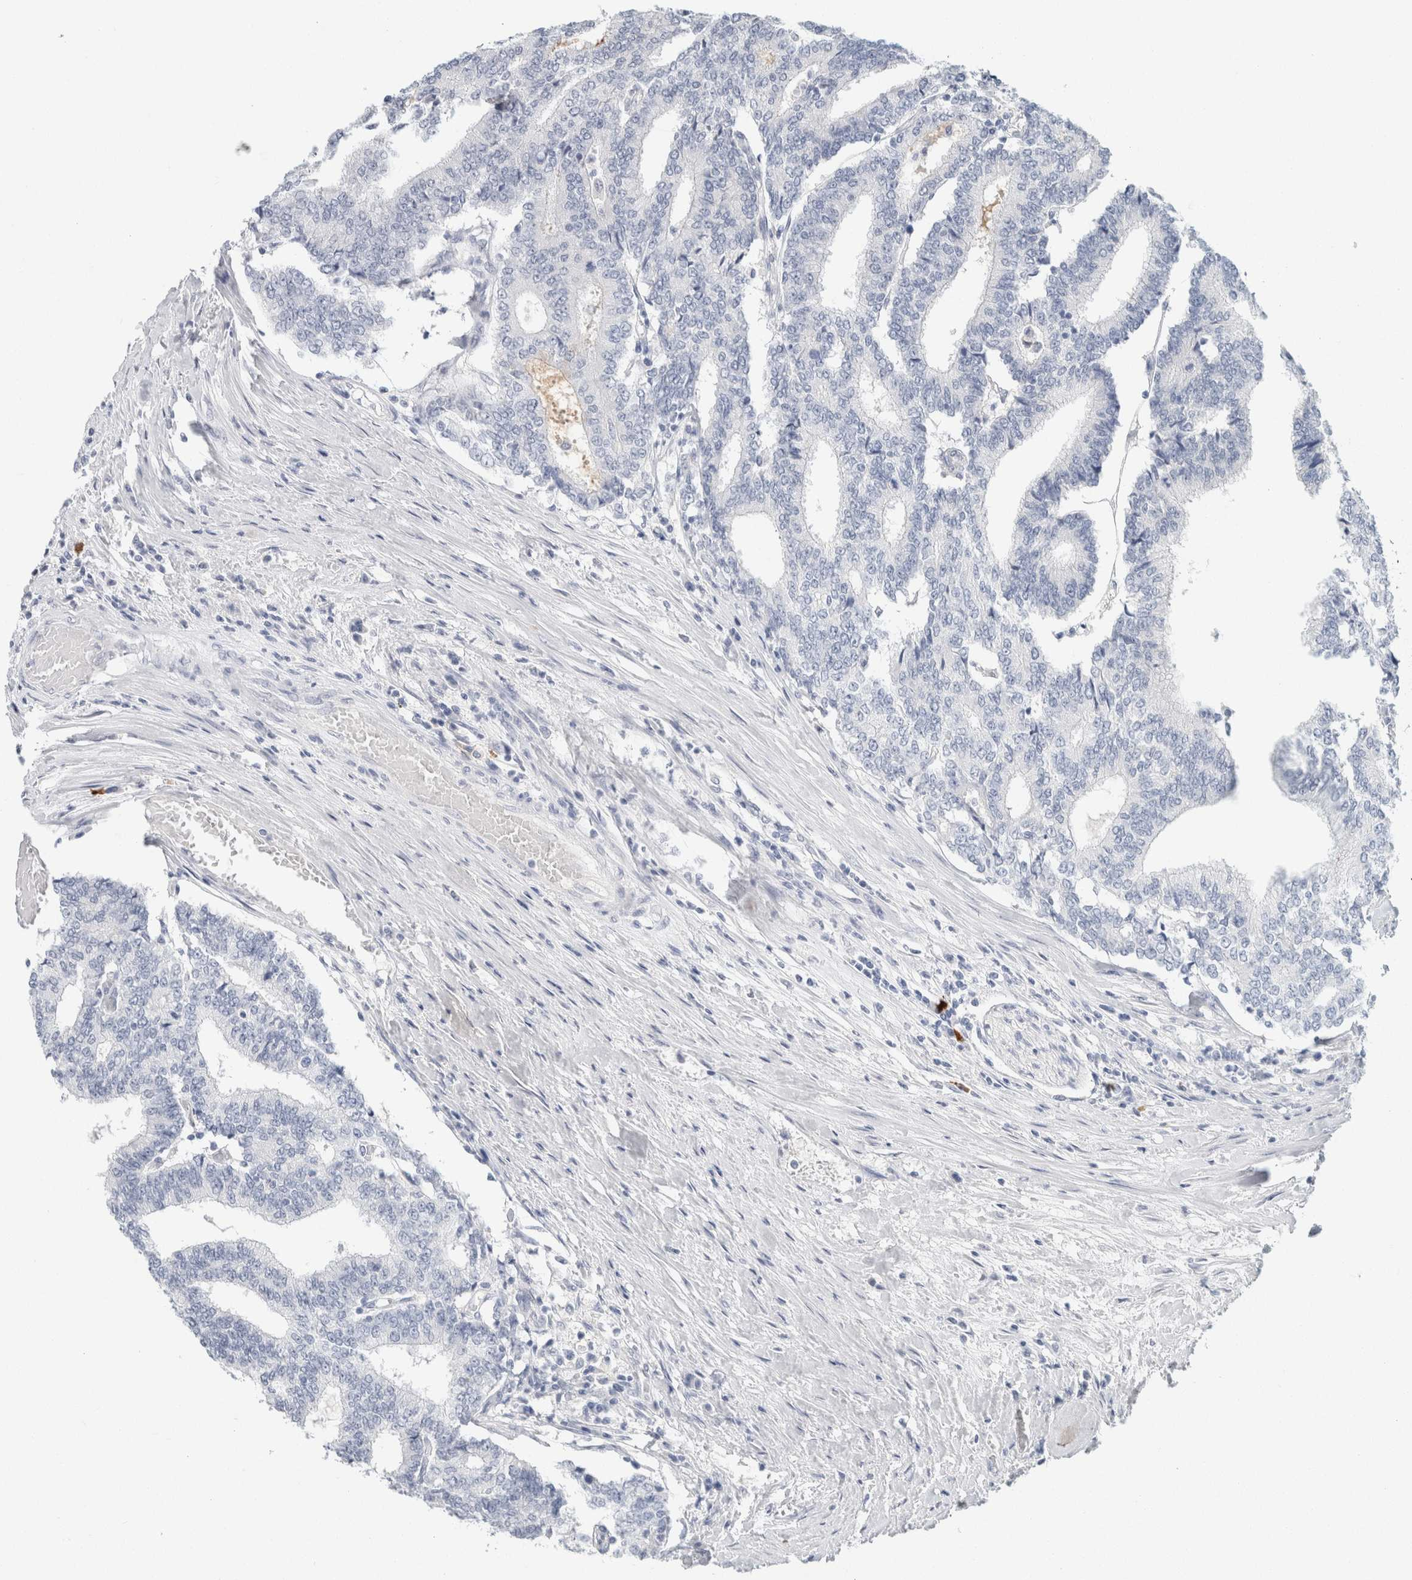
{"staining": {"intensity": "negative", "quantity": "none", "location": "none"}, "tissue": "prostate cancer", "cell_type": "Tumor cells", "image_type": "cancer", "snomed": [{"axis": "morphology", "description": "Normal tissue, NOS"}, {"axis": "morphology", "description": "Adenocarcinoma, High grade"}, {"axis": "topography", "description": "Prostate"}, {"axis": "topography", "description": "Seminal veicle"}], "caption": "High magnification brightfield microscopy of adenocarcinoma (high-grade) (prostate) stained with DAB (3,3'-diaminobenzidine) (brown) and counterstained with hematoxylin (blue): tumor cells show no significant staining. (DAB immunohistochemistry (IHC) visualized using brightfield microscopy, high magnification).", "gene": "IL6", "patient": {"sex": "male", "age": 55}}